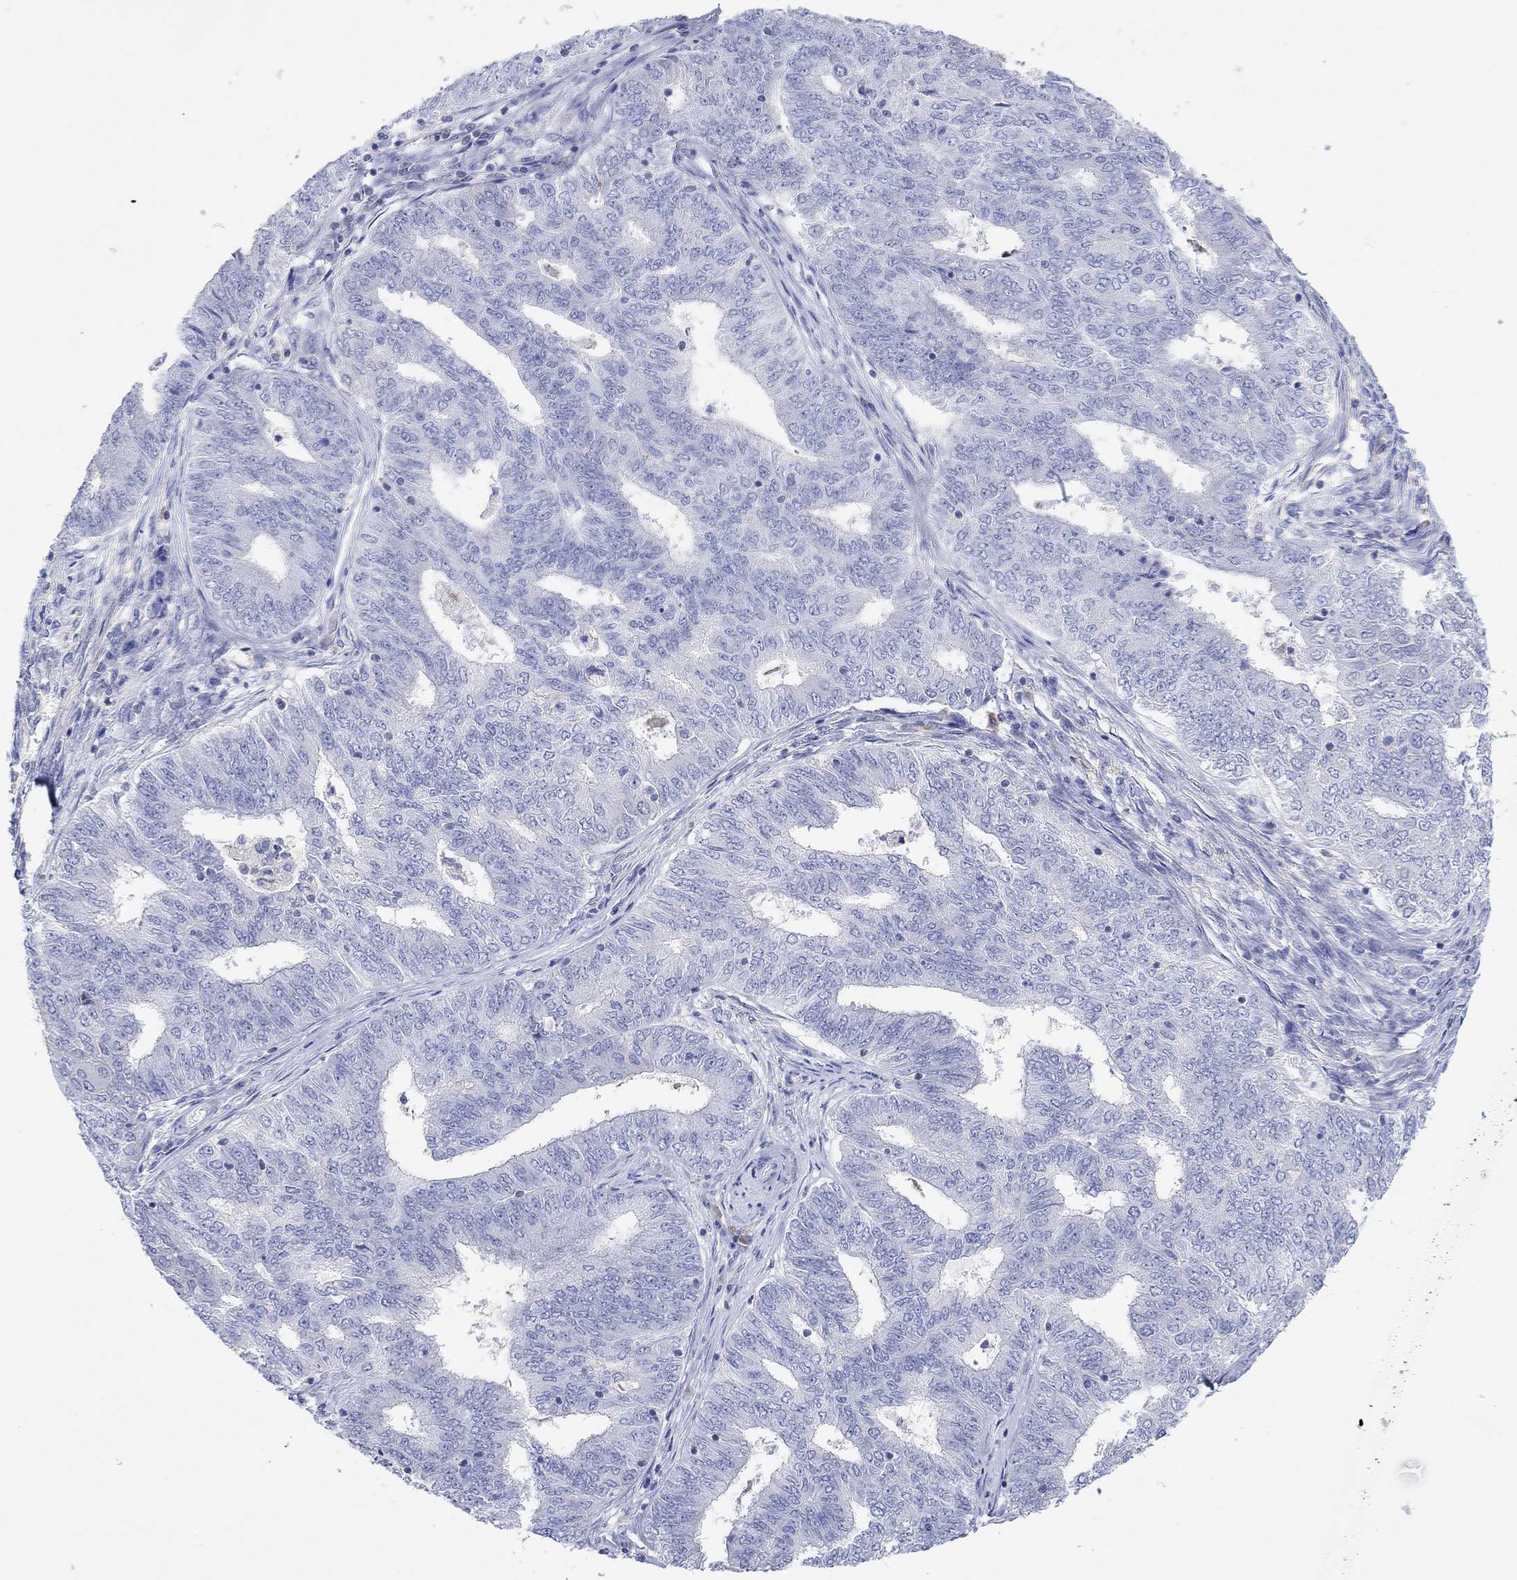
{"staining": {"intensity": "negative", "quantity": "none", "location": "none"}, "tissue": "endometrial cancer", "cell_type": "Tumor cells", "image_type": "cancer", "snomed": [{"axis": "morphology", "description": "Adenocarcinoma, NOS"}, {"axis": "topography", "description": "Endometrium"}], "caption": "Human endometrial adenocarcinoma stained for a protein using immunohistochemistry (IHC) exhibits no expression in tumor cells.", "gene": "GCM1", "patient": {"sex": "female", "age": 62}}